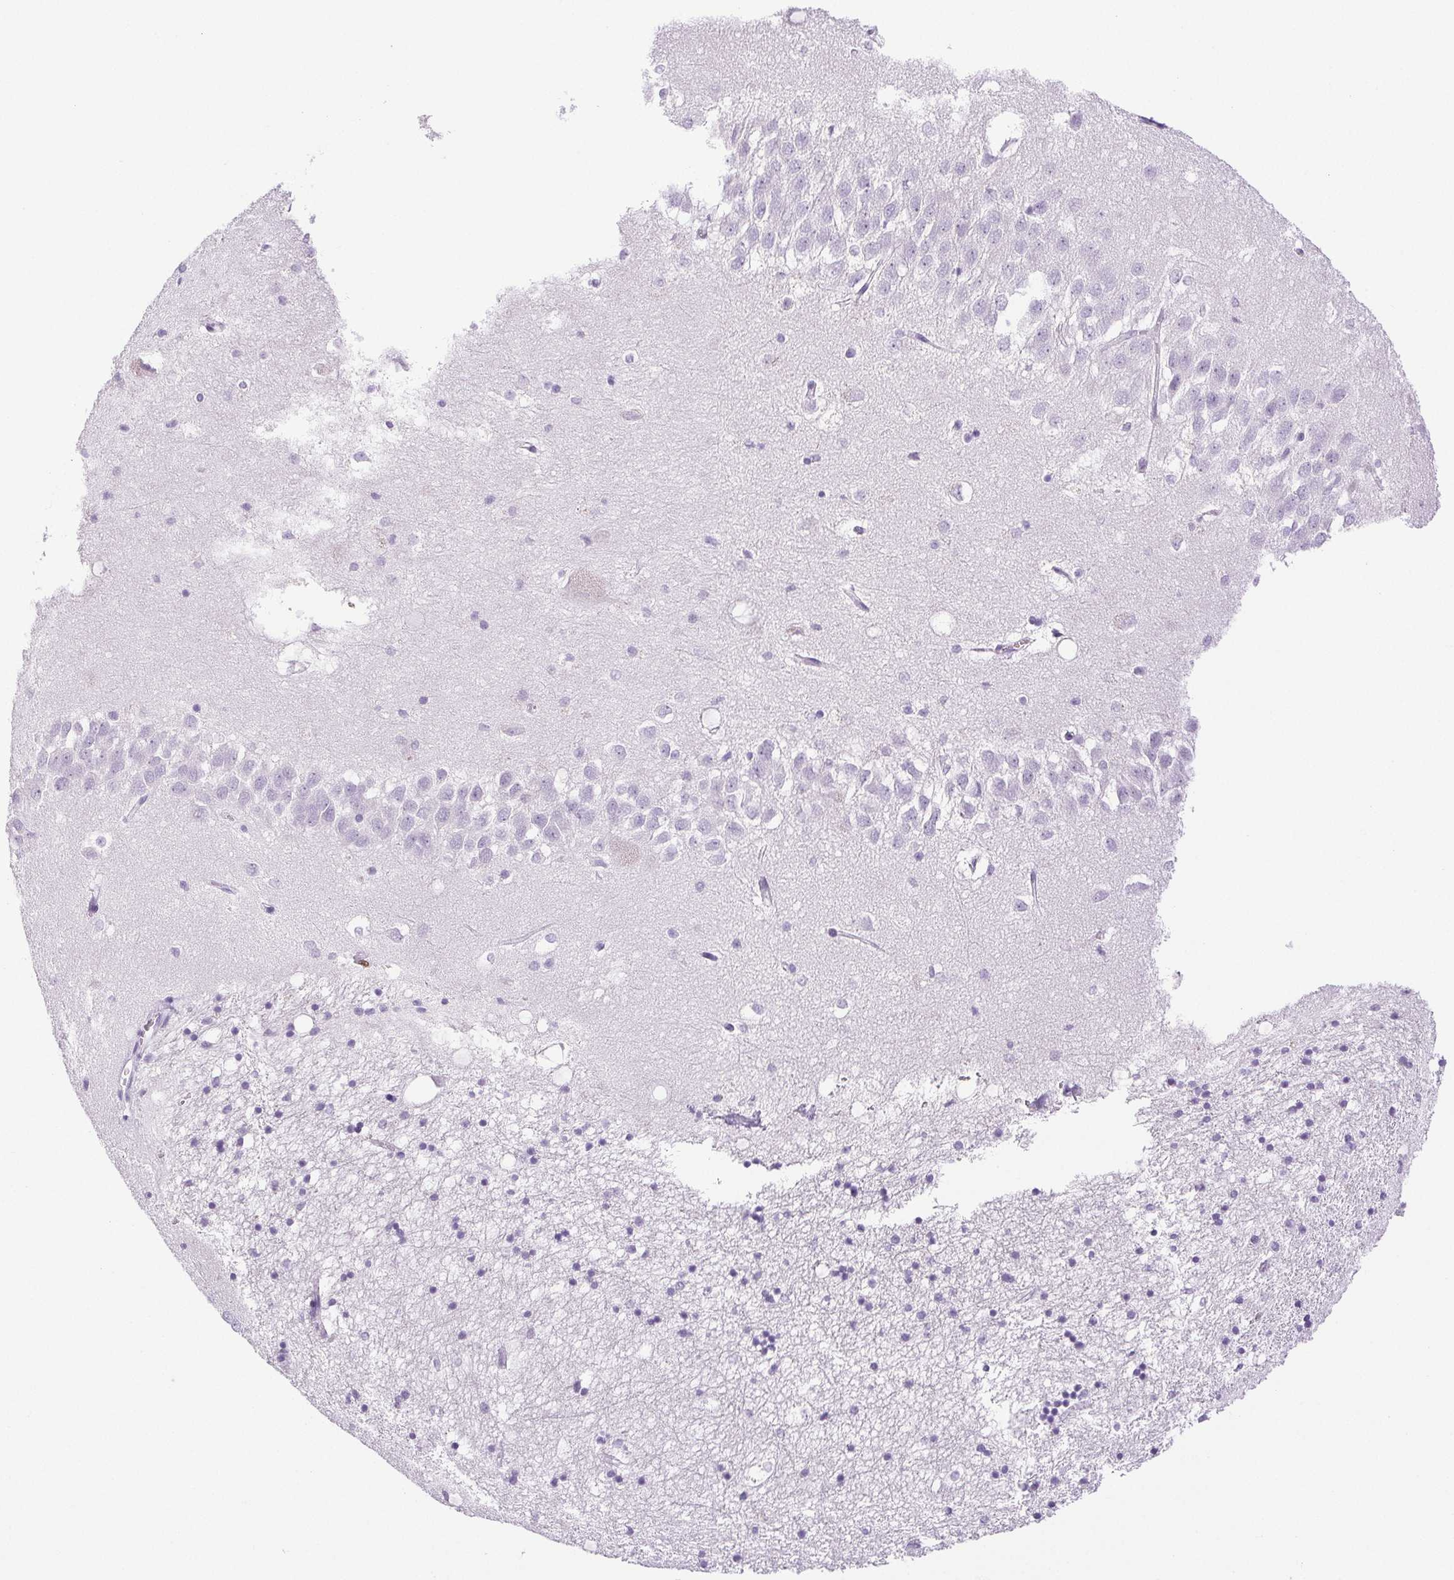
{"staining": {"intensity": "negative", "quantity": "none", "location": "none"}, "tissue": "hippocampus", "cell_type": "Glial cells", "image_type": "normal", "snomed": [{"axis": "morphology", "description": "Normal tissue, NOS"}, {"axis": "topography", "description": "Hippocampus"}], "caption": "This is an IHC image of unremarkable human hippocampus. There is no positivity in glial cells.", "gene": "PAPPA2", "patient": {"sex": "male", "age": 58}}